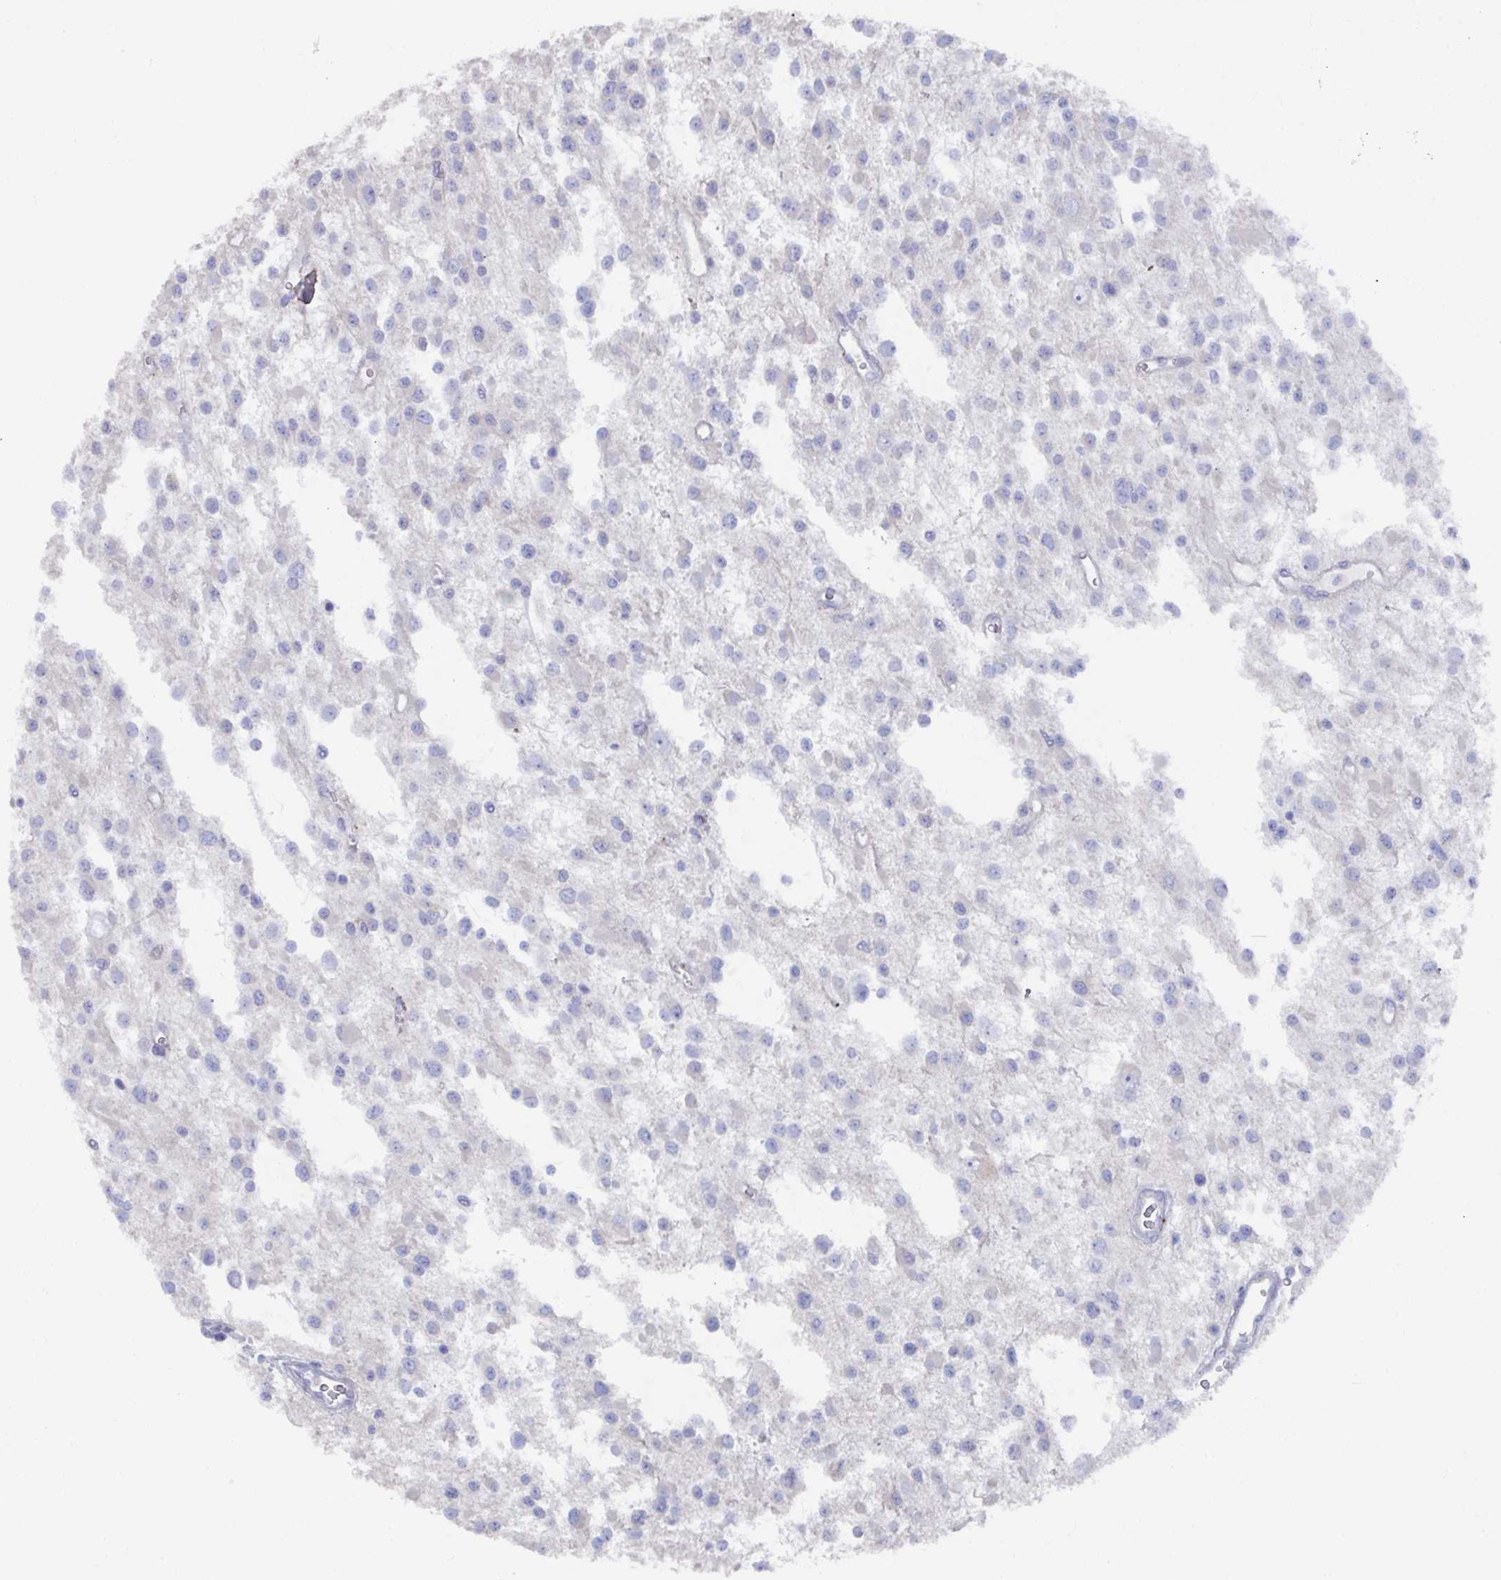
{"staining": {"intensity": "negative", "quantity": "none", "location": "none"}, "tissue": "glioma", "cell_type": "Tumor cells", "image_type": "cancer", "snomed": [{"axis": "morphology", "description": "Glioma, malignant, Low grade"}, {"axis": "topography", "description": "Brain"}], "caption": "The image reveals no significant positivity in tumor cells of malignant low-grade glioma.", "gene": "KCNK5", "patient": {"sex": "male", "age": 43}}